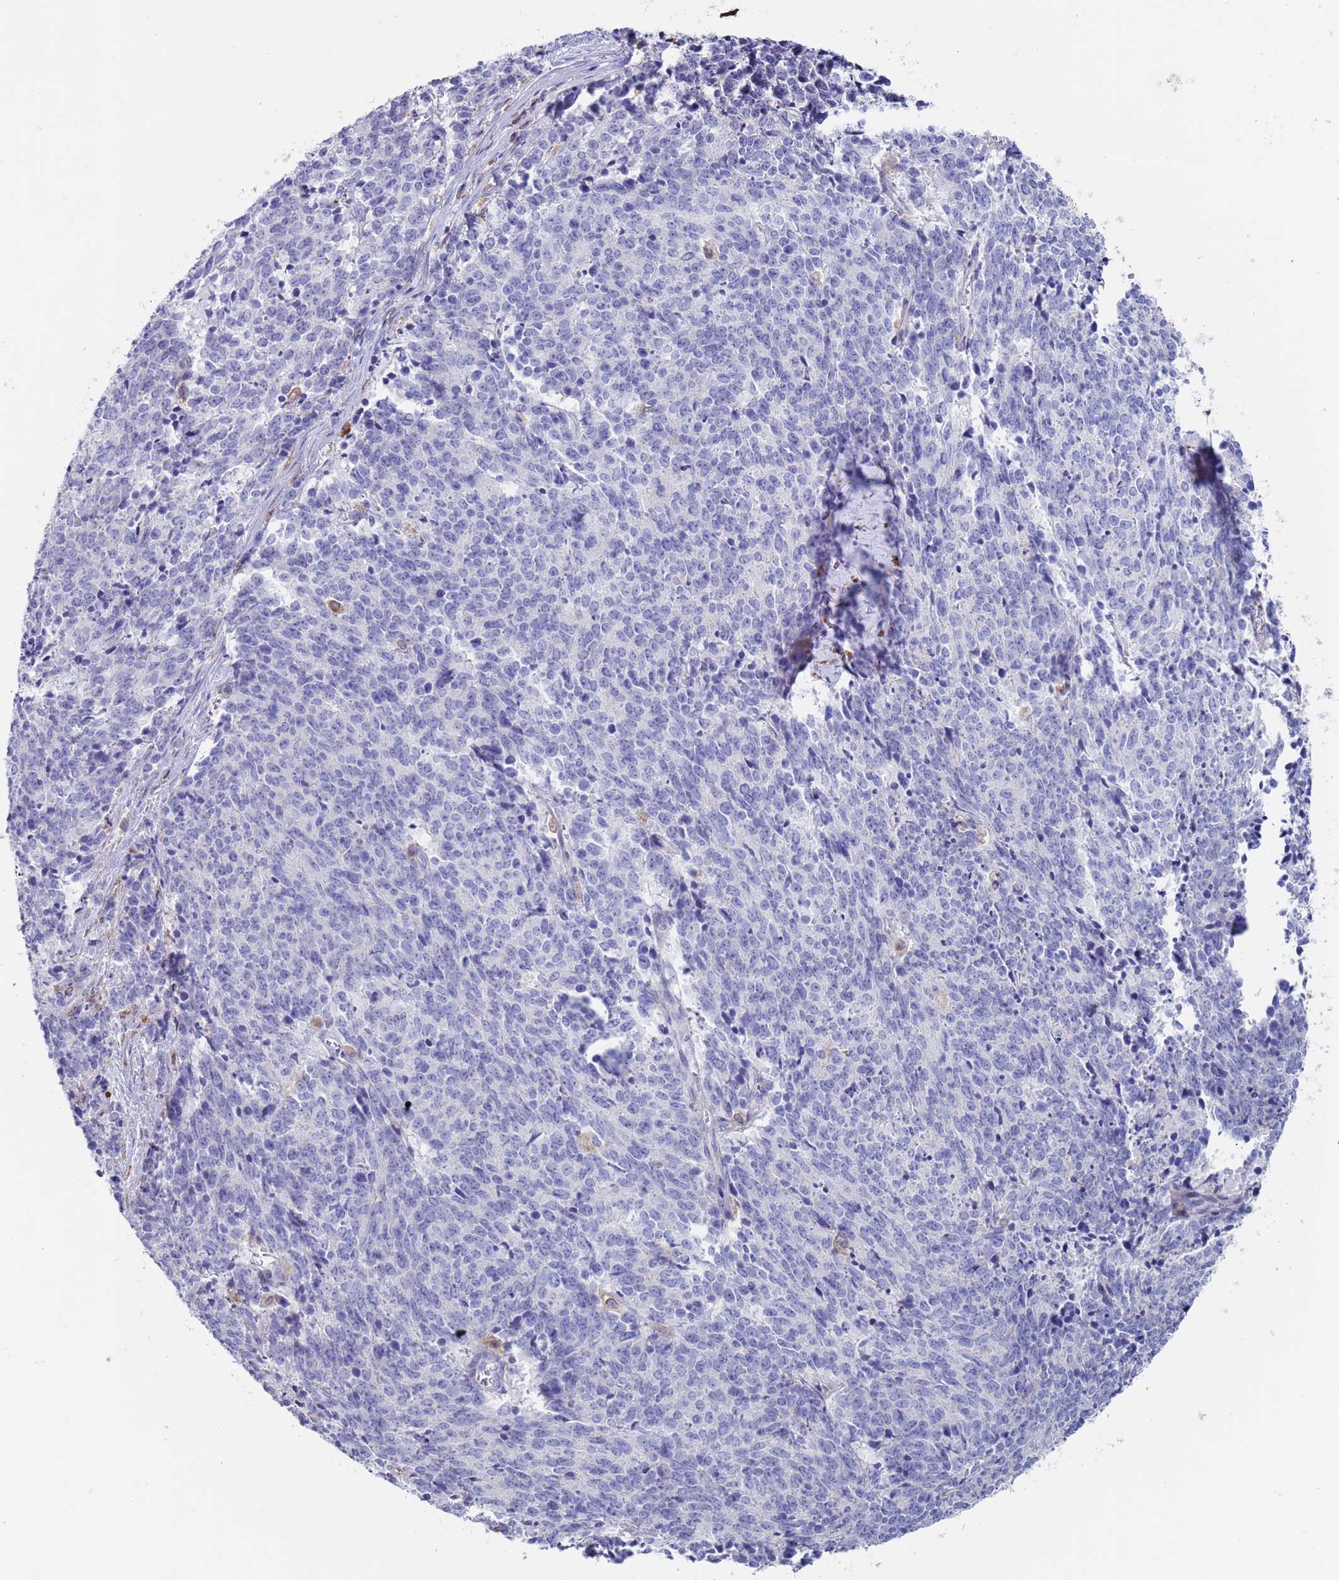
{"staining": {"intensity": "negative", "quantity": "none", "location": "none"}, "tissue": "cervical cancer", "cell_type": "Tumor cells", "image_type": "cancer", "snomed": [{"axis": "morphology", "description": "Squamous cell carcinoma, NOS"}, {"axis": "topography", "description": "Cervix"}], "caption": "The IHC image has no significant expression in tumor cells of squamous cell carcinoma (cervical) tissue.", "gene": "GREB1L", "patient": {"sex": "female", "age": 29}}